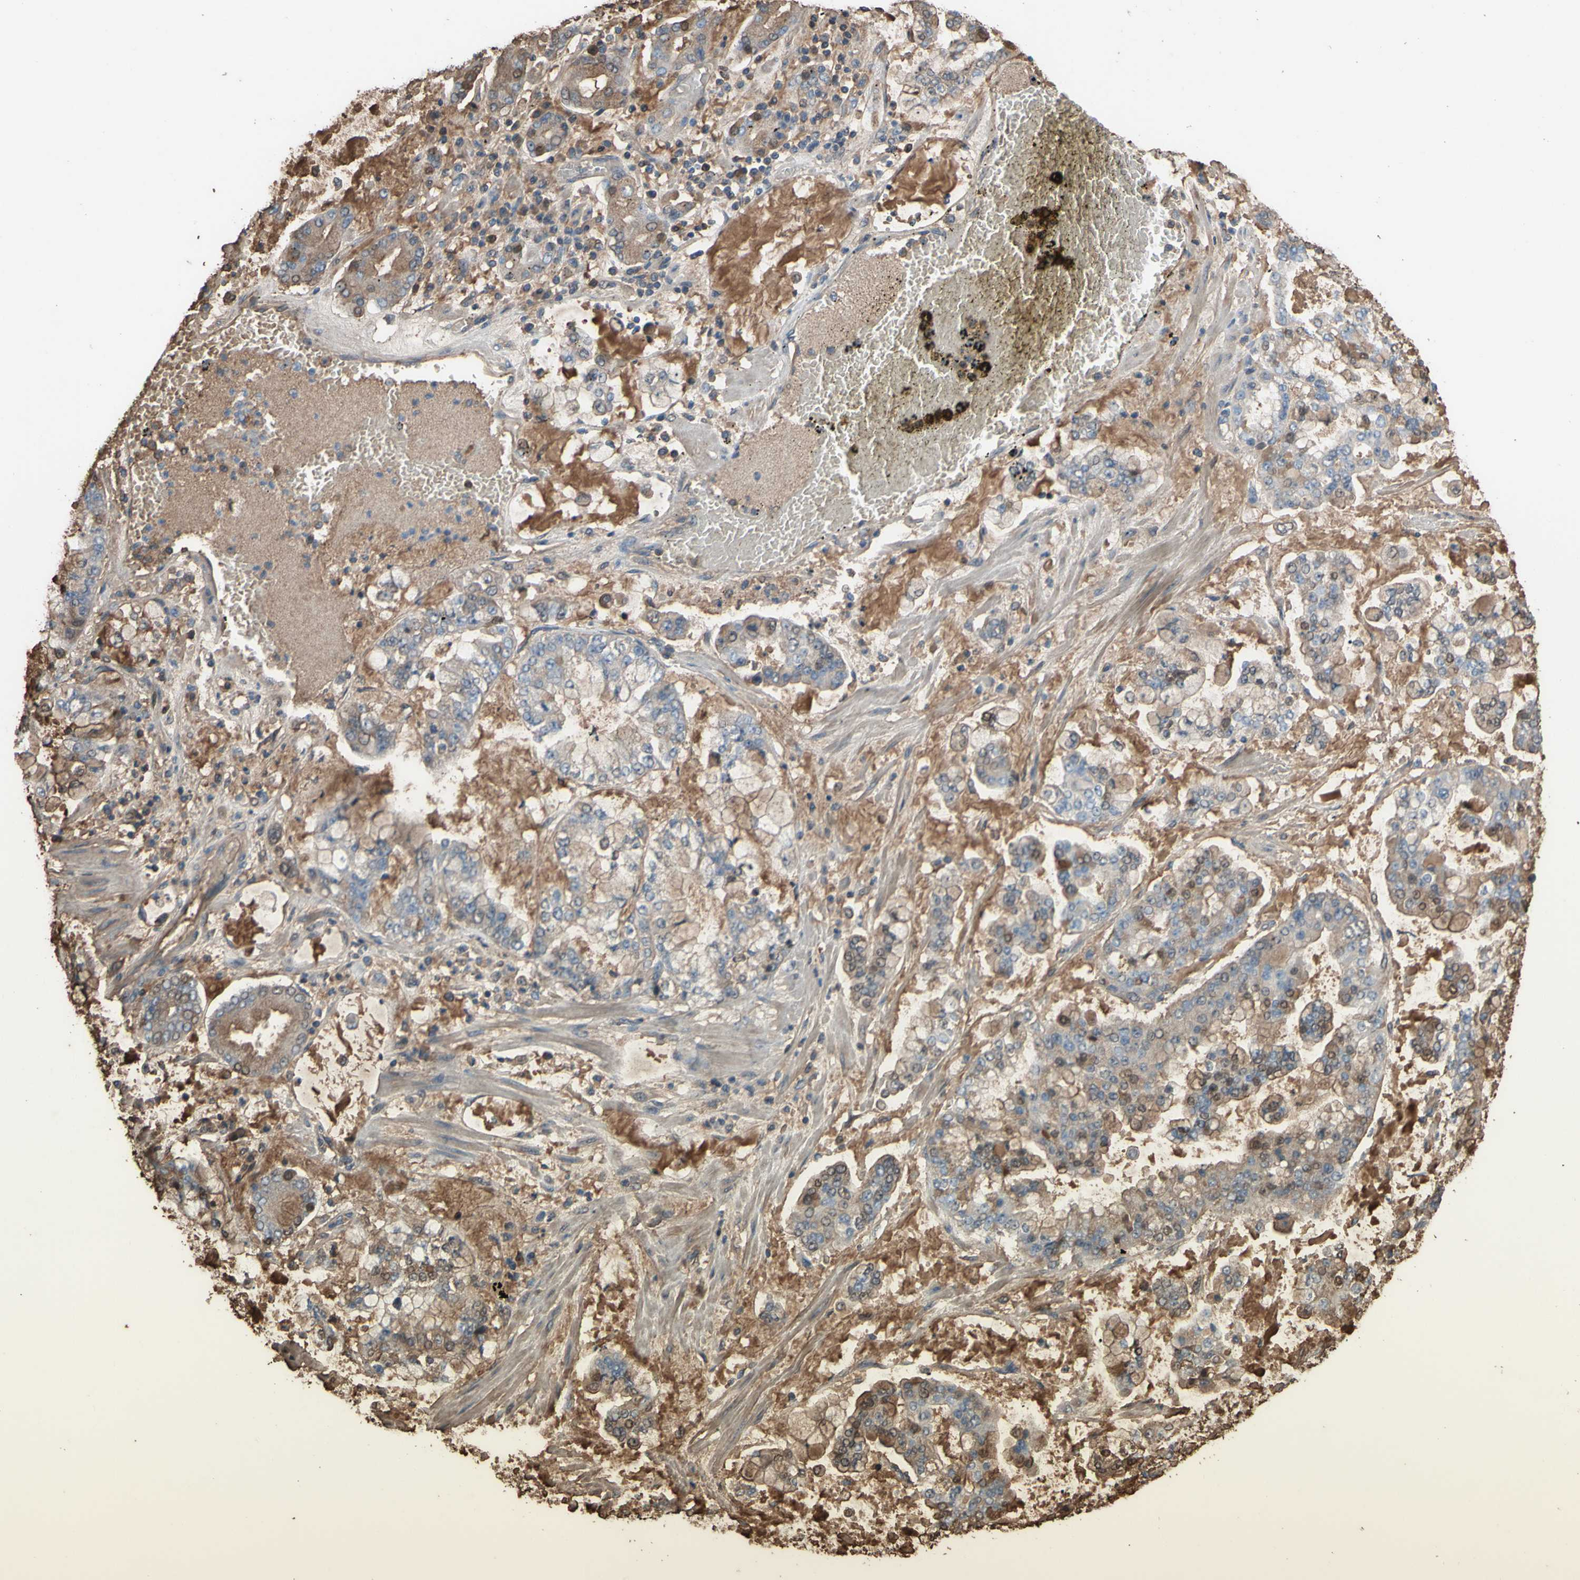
{"staining": {"intensity": "weak", "quantity": "25%-75%", "location": "cytoplasmic/membranous"}, "tissue": "stomach cancer", "cell_type": "Tumor cells", "image_type": "cancer", "snomed": [{"axis": "morphology", "description": "Normal tissue, NOS"}, {"axis": "morphology", "description": "Adenocarcinoma, NOS"}, {"axis": "topography", "description": "Stomach, upper"}, {"axis": "topography", "description": "Stomach"}], "caption": "The image displays staining of stomach cancer (adenocarcinoma), revealing weak cytoplasmic/membranous protein expression (brown color) within tumor cells. The staining was performed using DAB to visualize the protein expression in brown, while the nuclei were stained in blue with hematoxylin (Magnification: 20x).", "gene": "PTGDS", "patient": {"sex": "male", "age": 76}}